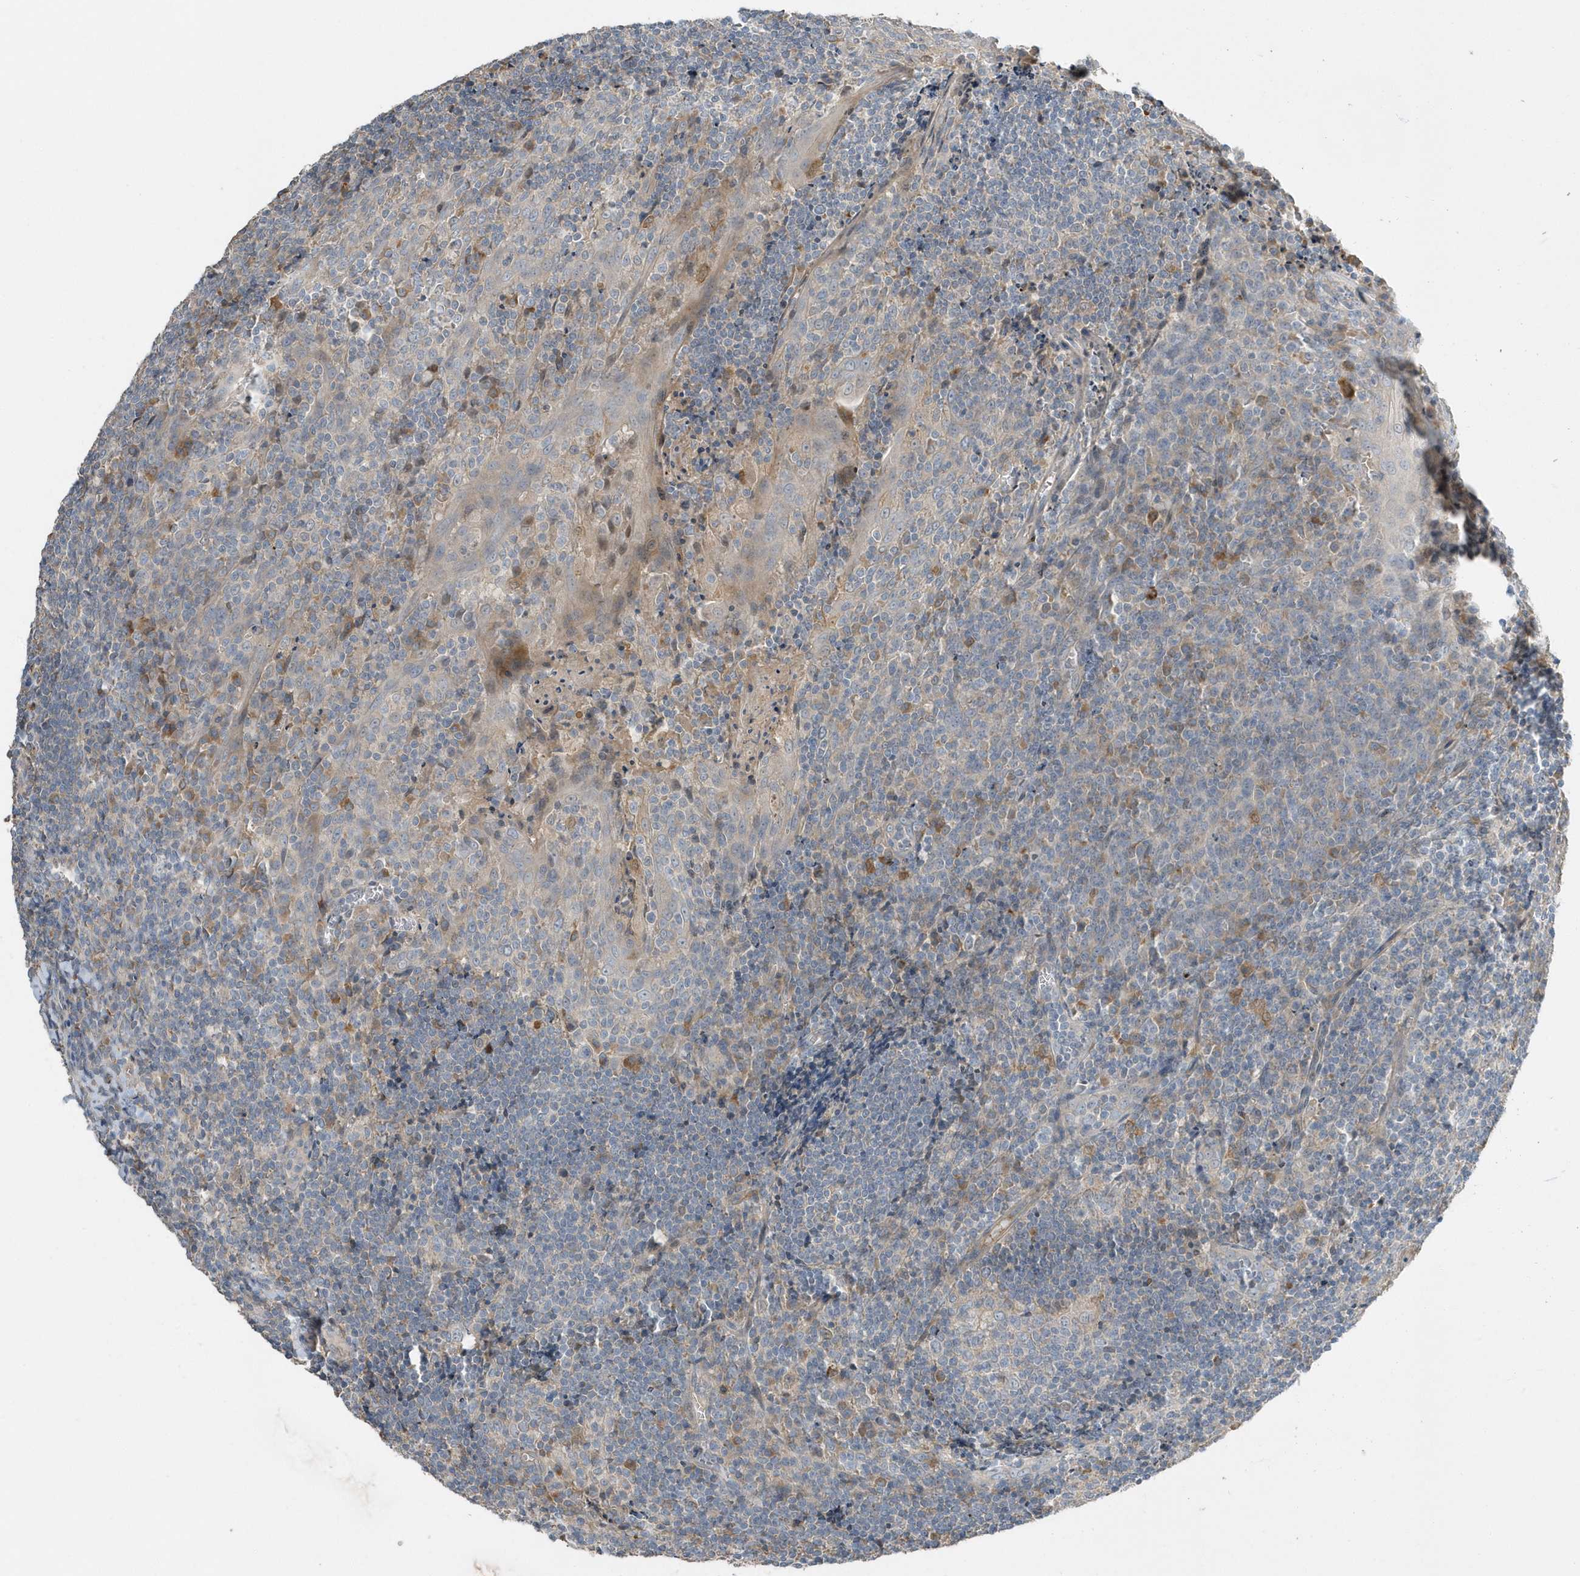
{"staining": {"intensity": "negative", "quantity": "none", "location": "none"}, "tissue": "tonsil", "cell_type": "Germinal center cells", "image_type": "normal", "snomed": [{"axis": "morphology", "description": "Normal tissue, NOS"}, {"axis": "topography", "description": "Tonsil"}], "caption": "Germinal center cells are negative for protein expression in normal human tonsil. (DAB immunohistochemistry with hematoxylin counter stain).", "gene": "USP53", "patient": {"sex": "male", "age": 27}}